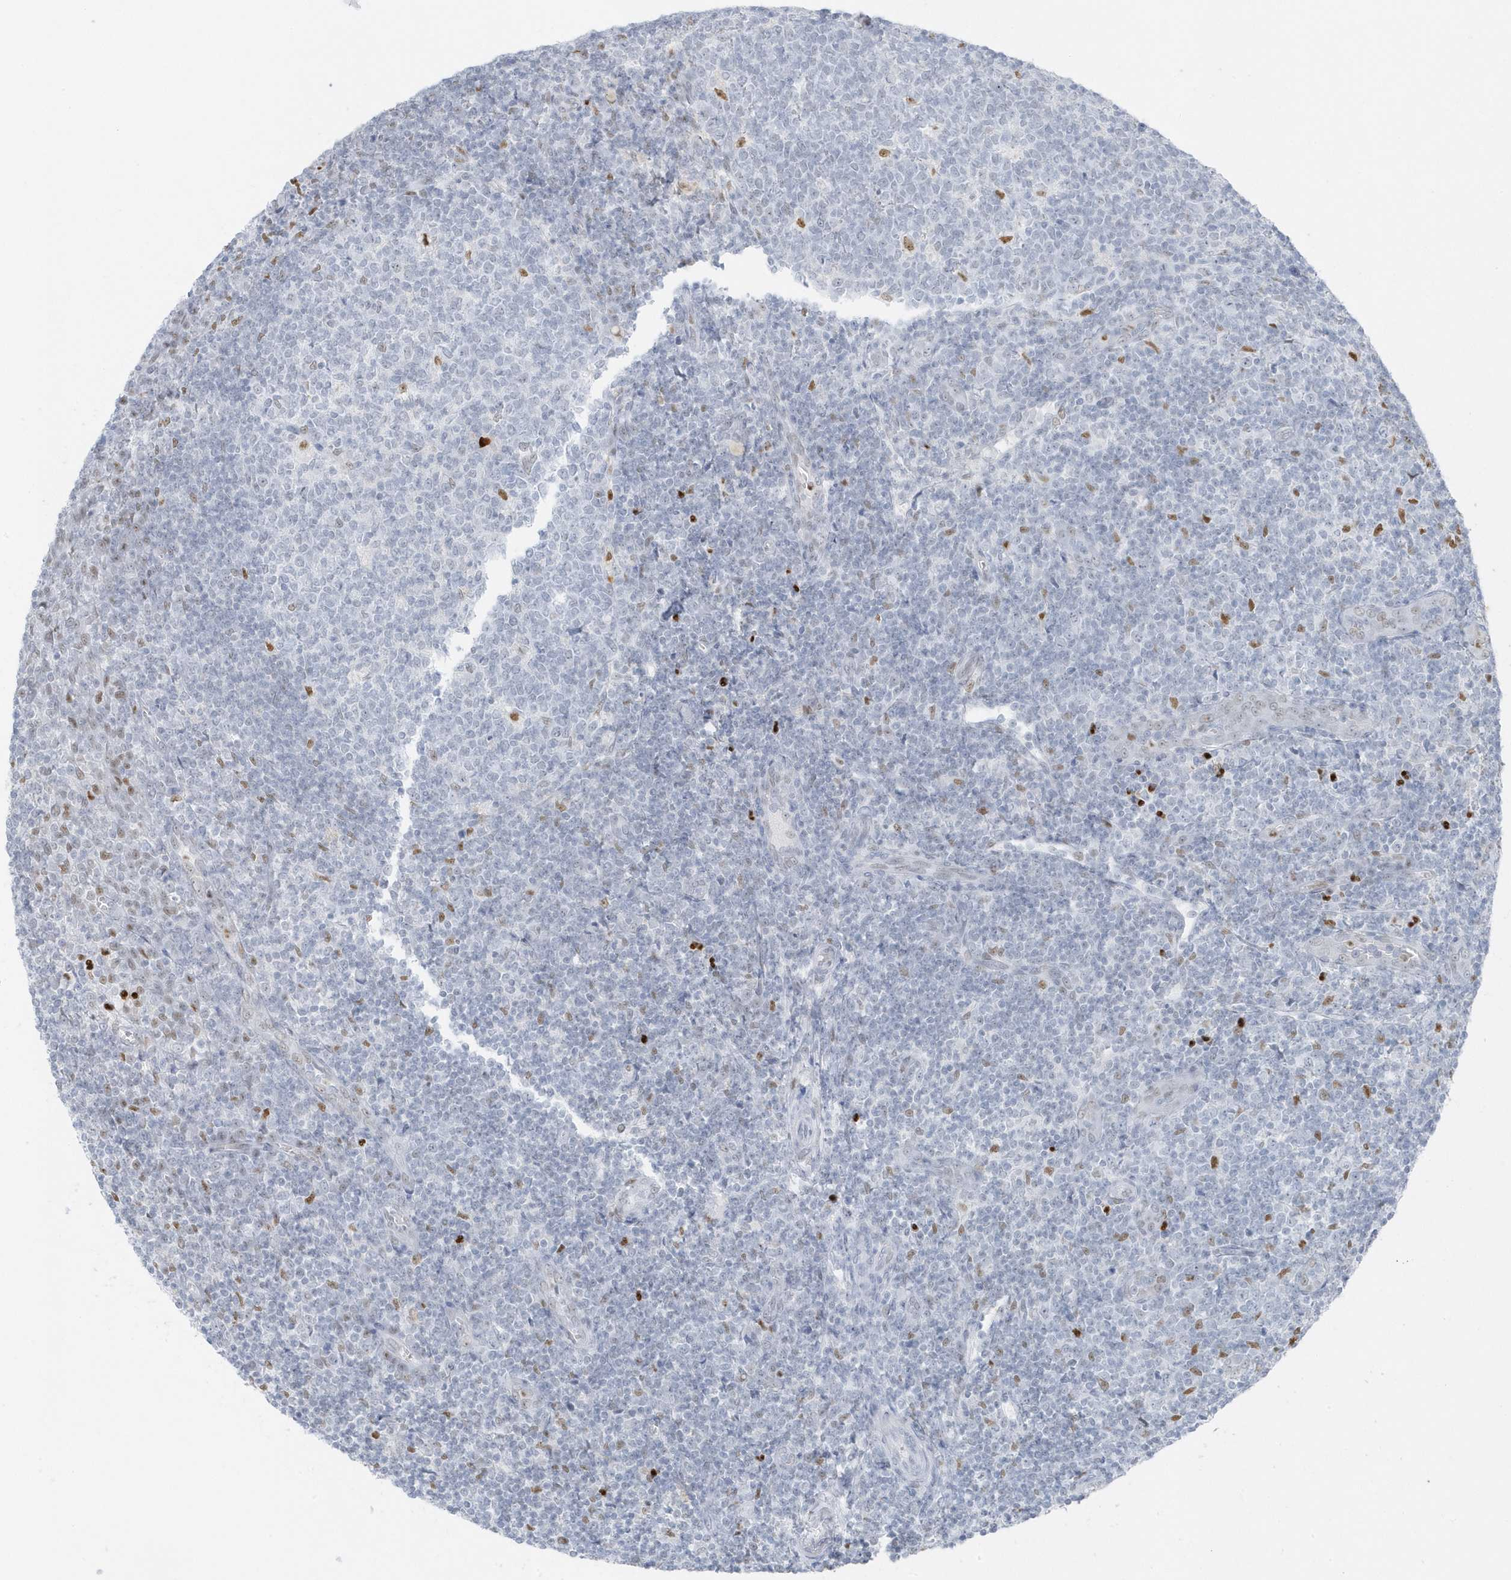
{"staining": {"intensity": "negative", "quantity": "none", "location": "none"}, "tissue": "tonsil", "cell_type": "Germinal center cells", "image_type": "normal", "snomed": [{"axis": "morphology", "description": "Normal tissue, NOS"}, {"axis": "topography", "description": "Tonsil"}], "caption": "This is a photomicrograph of IHC staining of normal tonsil, which shows no staining in germinal center cells. (Stains: DAB immunohistochemistry with hematoxylin counter stain, Microscopy: brightfield microscopy at high magnification).", "gene": "SMIM34", "patient": {"sex": "female", "age": 19}}